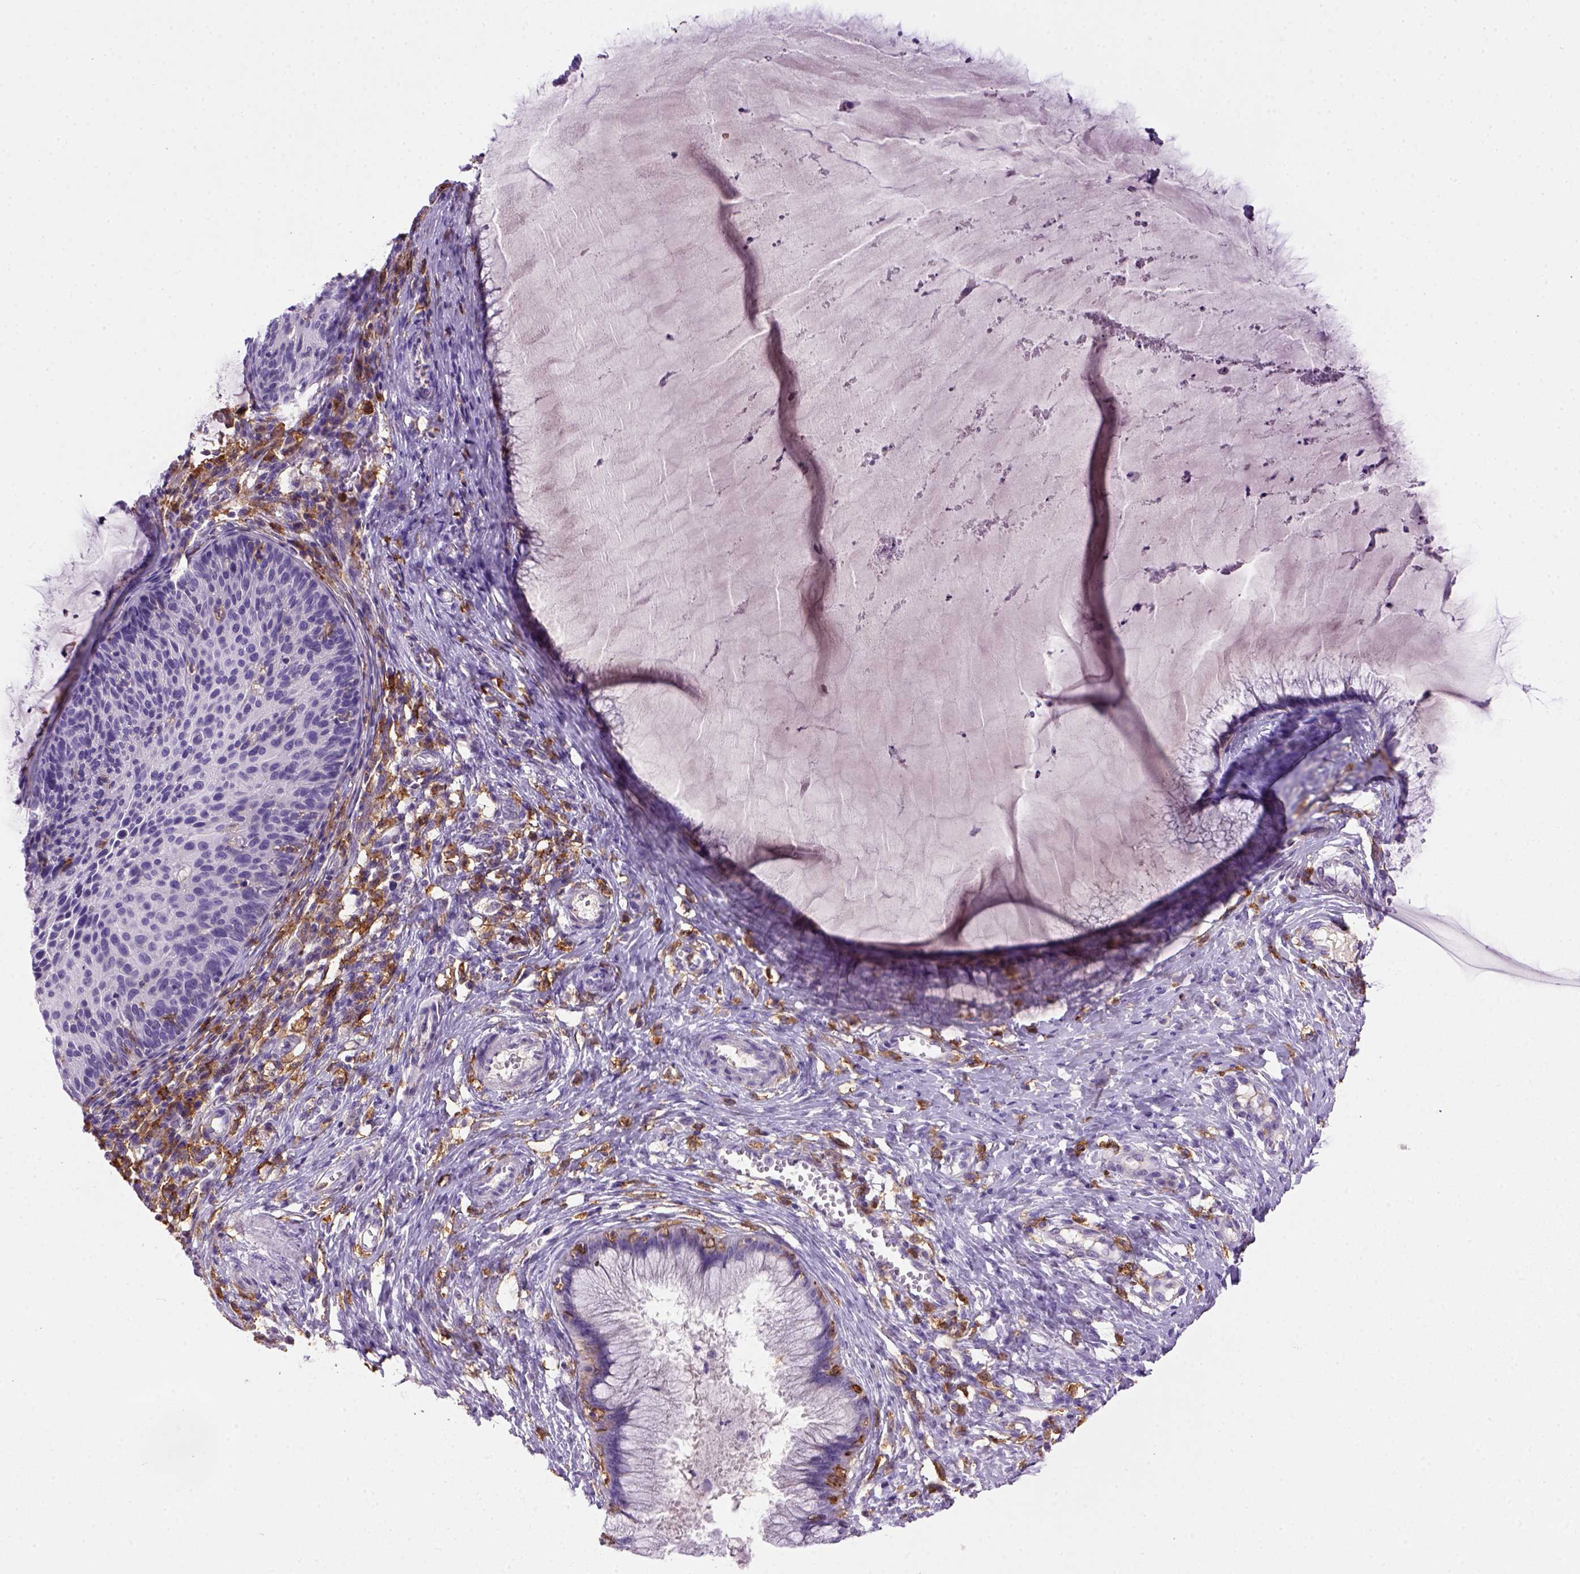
{"staining": {"intensity": "negative", "quantity": "none", "location": "none"}, "tissue": "cervical cancer", "cell_type": "Tumor cells", "image_type": "cancer", "snomed": [{"axis": "morphology", "description": "Squamous cell carcinoma, NOS"}, {"axis": "topography", "description": "Cervix"}], "caption": "High power microscopy micrograph of an immunohistochemistry (IHC) photomicrograph of cervical cancer, revealing no significant positivity in tumor cells. (DAB (3,3'-diaminobenzidine) immunohistochemistry (IHC) visualized using brightfield microscopy, high magnification).", "gene": "CD14", "patient": {"sex": "female", "age": 36}}